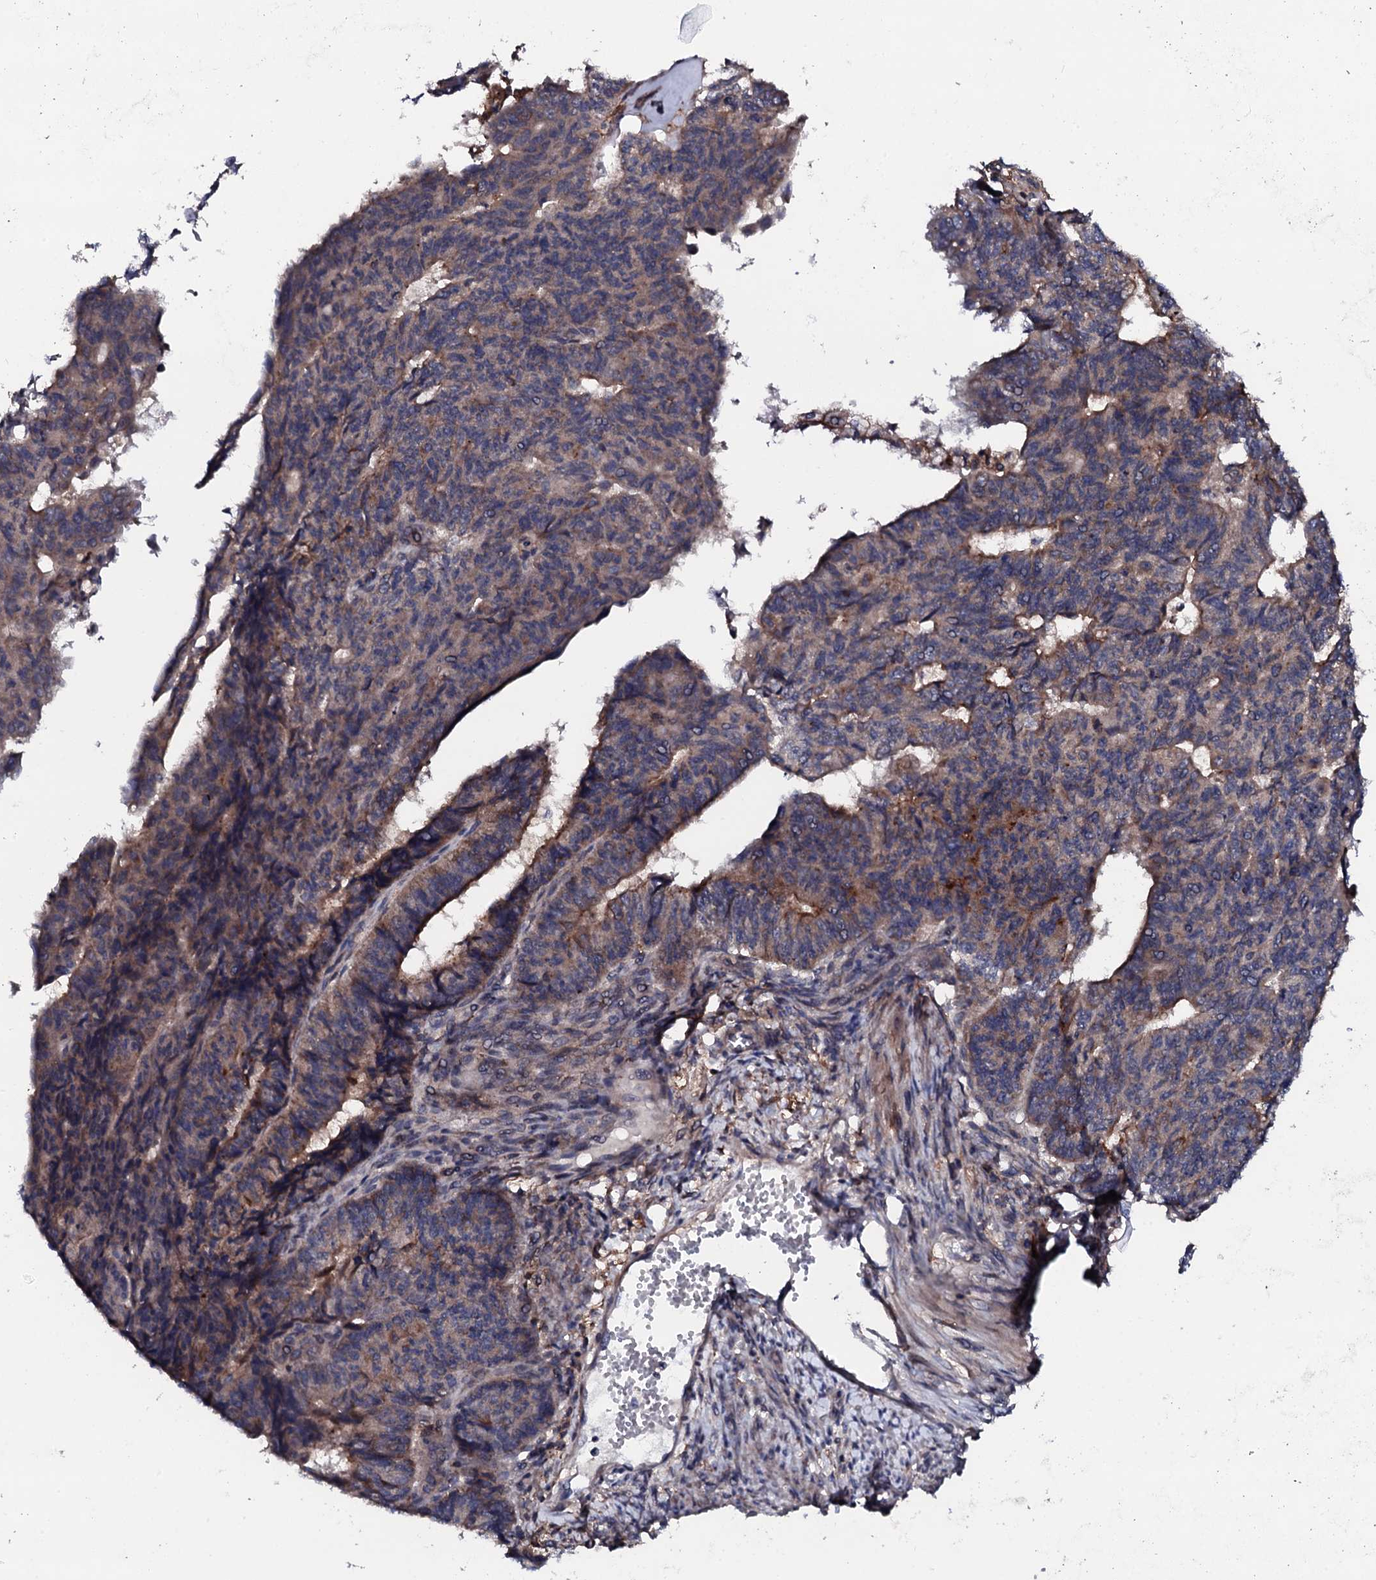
{"staining": {"intensity": "weak", "quantity": "25%-75%", "location": "cytoplasmic/membranous"}, "tissue": "endometrial cancer", "cell_type": "Tumor cells", "image_type": "cancer", "snomed": [{"axis": "morphology", "description": "Adenocarcinoma, NOS"}, {"axis": "topography", "description": "Endometrium"}], "caption": "Human endometrial cancer stained with a protein marker exhibits weak staining in tumor cells.", "gene": "EDC3", "patient": {"sex": "female", "age": 32}}